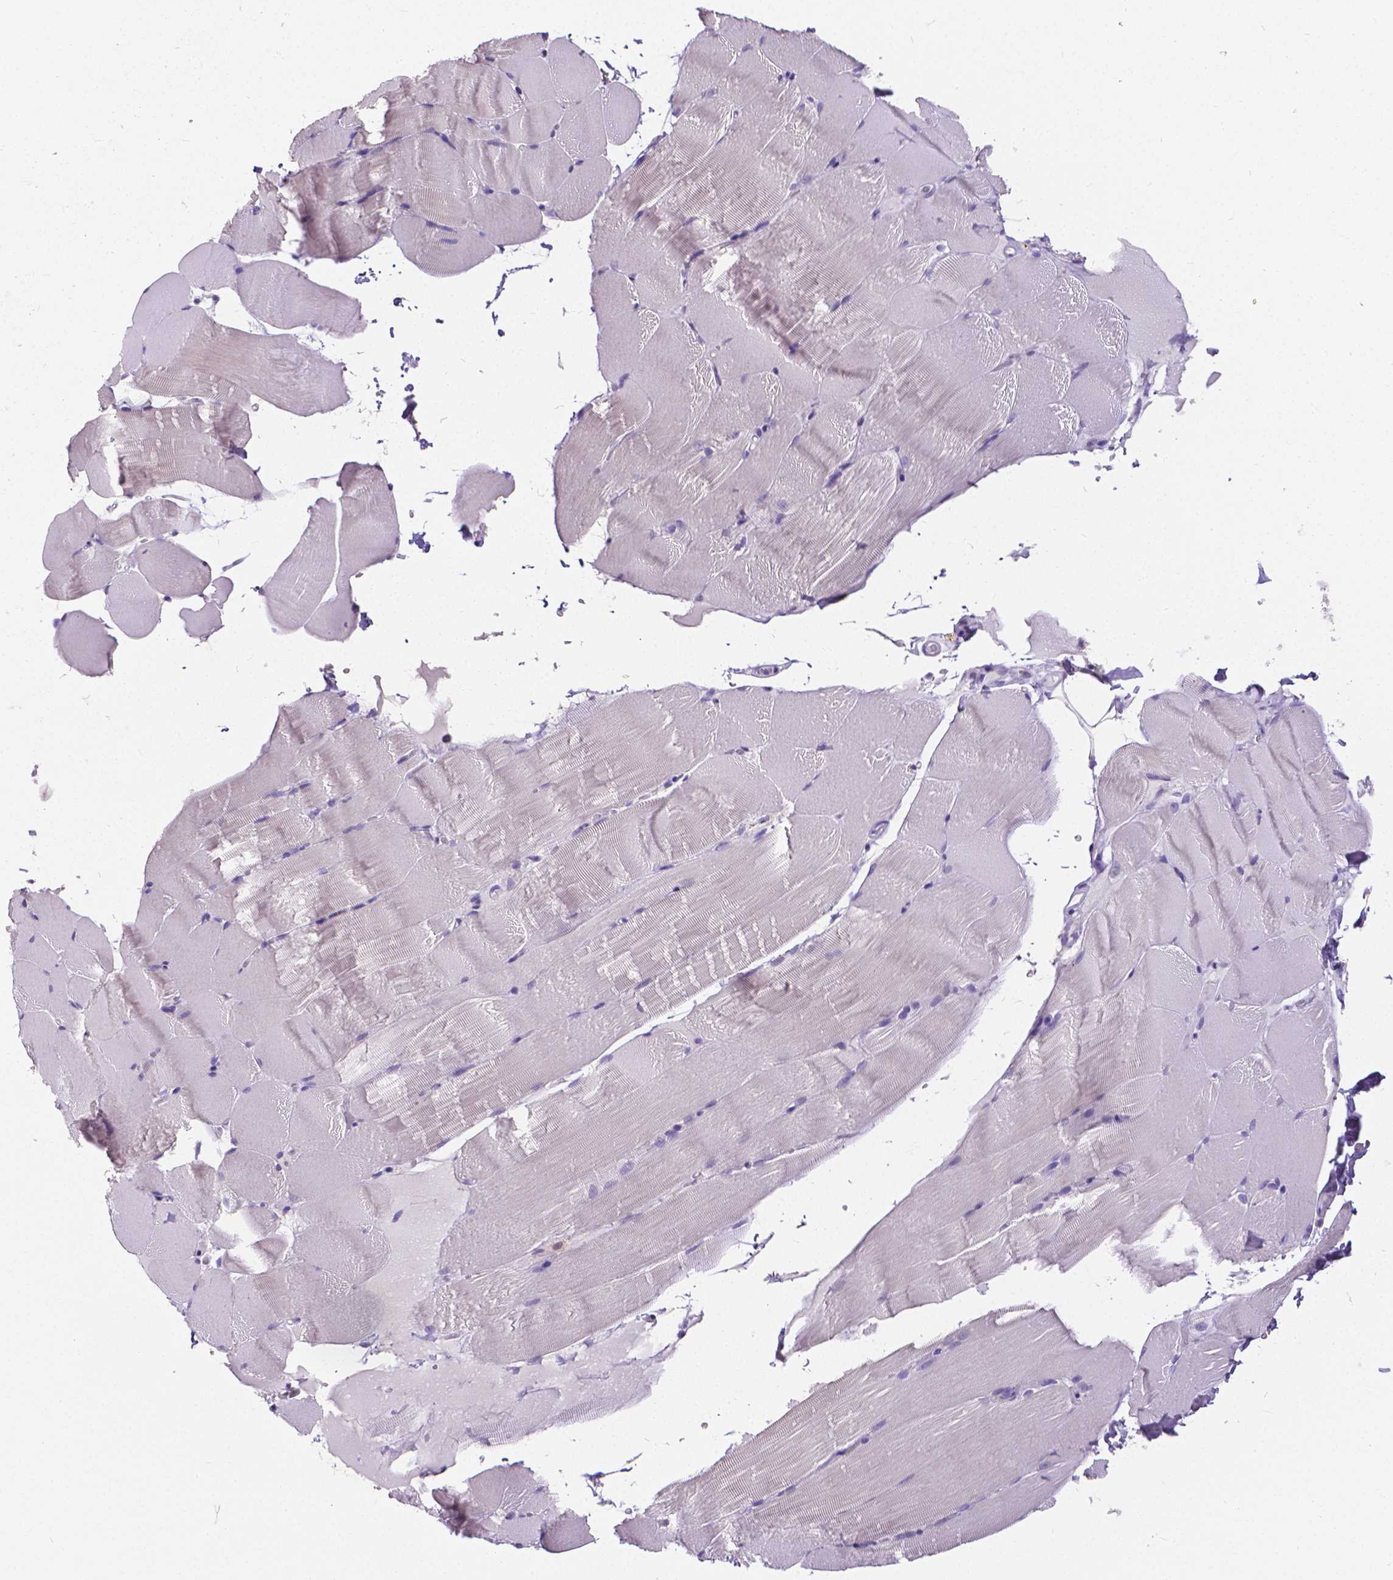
{"staining": {"intensity": "negative", "quantity": "none", "location": "none"}, "tissue": "skeletal muscle", "cell_type": "Myocytes", "image_type": "normal", "snomed": [{"axis": "morphology", "description": "Normal tissue, NOS"}, {"axis": "topography", "description": "Skeletal muscle"}], "caption": "Immunohistochemistry (IHC) histopathology image of normal human skeletal muscle stained for a protein (brown), which reveals no expression in myocytes. The staining was performed using DAB (3,3'-diaminobenzidine) to visualize the protein expression in brown, while the nuclei were stained in blue with hematoxylin (Magnification: 20x).", "gene": "CD4", "patient": {"sex": "female", "age": 37}}